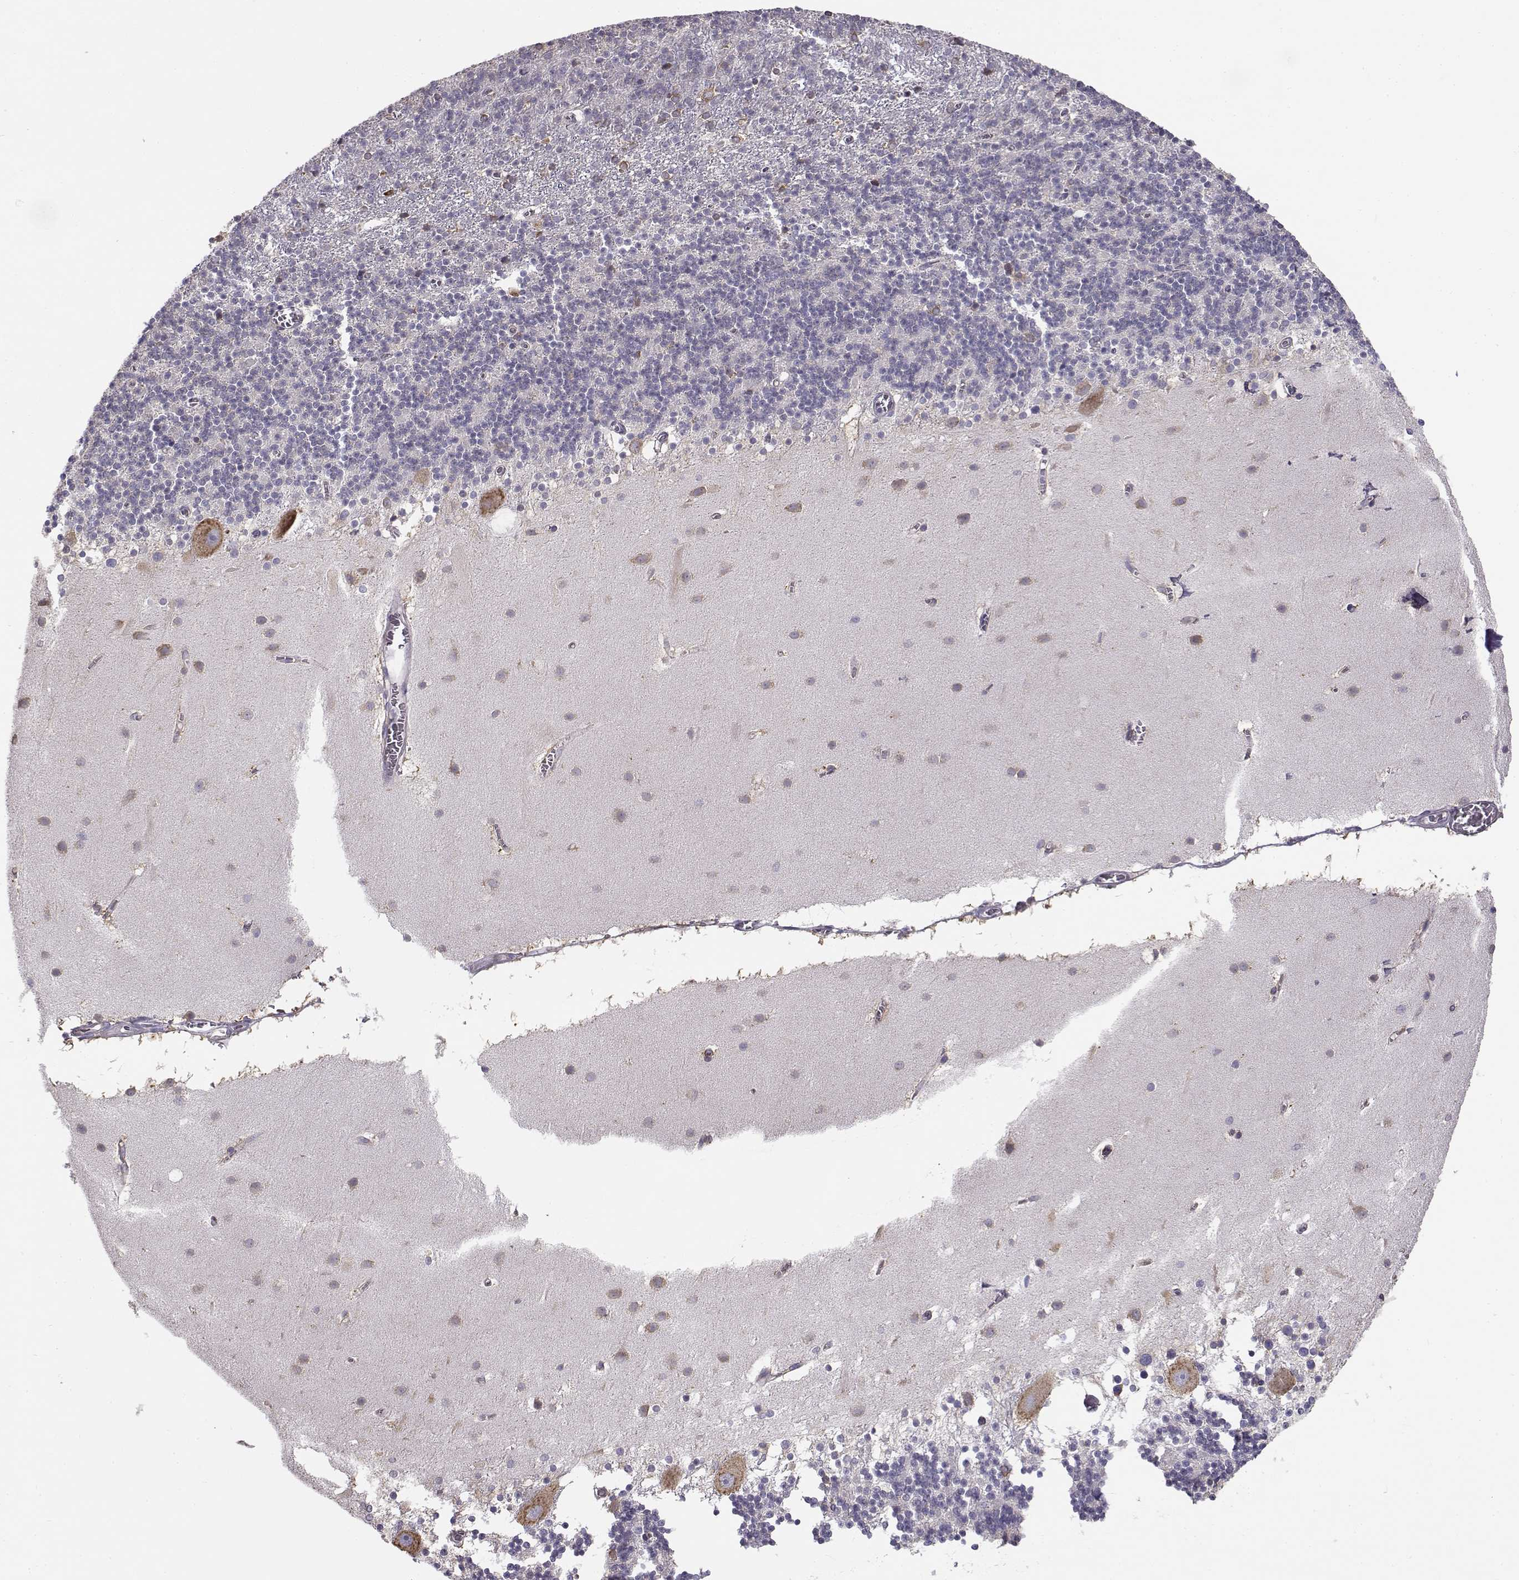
{"staining": {"intensity": "negative", "quantity": "none", "location": "none"}, "tissue": "cerebellum", "cell_type": "Cells in granular layer", "image_type": "normal", "snomed": [{"axis": "morphology", "description": "Normal tissue, NOS"}, {"axis": "topography", "description": "Cerebellum"}], "caption": "Human cerebellum stained for a protein using immunohistochemistry shows no expression in cells in granular layer.", "gene": "BEND6", "patient": {"sex": "male", "age": 70}}